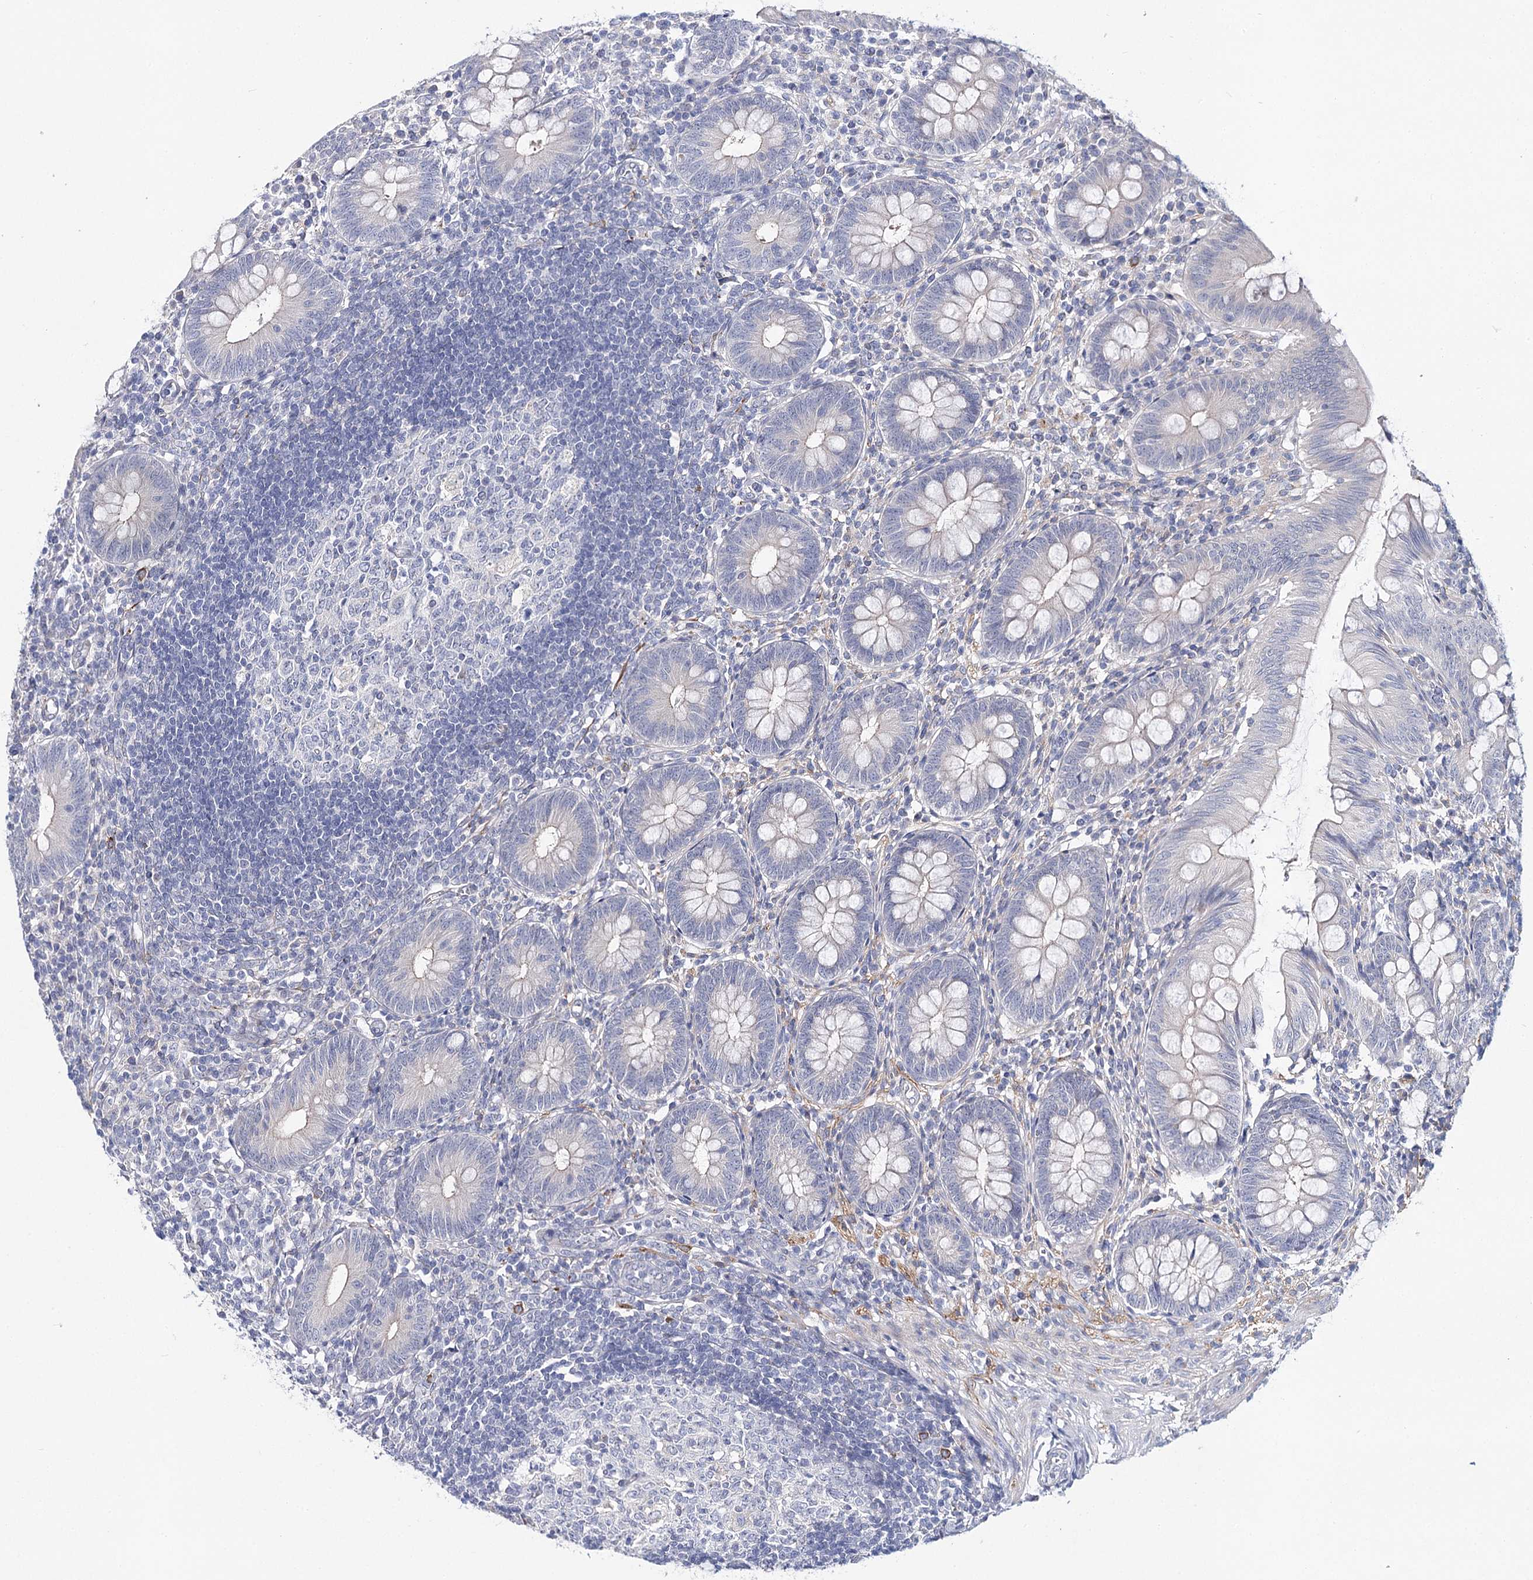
{"staining": {"intensity": "negative", "quantity": "none", "location": "none"}, "tissue": "appendix", "cell_type": "Glandular cells", "image_type": "normal", "snomed": [{"axis": "morphology", "description": "Normal tissue, NOS"}, {"axis": "topography", "description": "Appendix"}], "caption": "A high-resolution histopathology image shows immunohistochemistry staining of normal appendix, which shows no significant positivity in glandular cells. (DAB (3,3'-diaminobenzidine) IHC with hematoxylin counter stain).", "gene": "TEX12", "patient": {"sex": "male", "age": 14}}